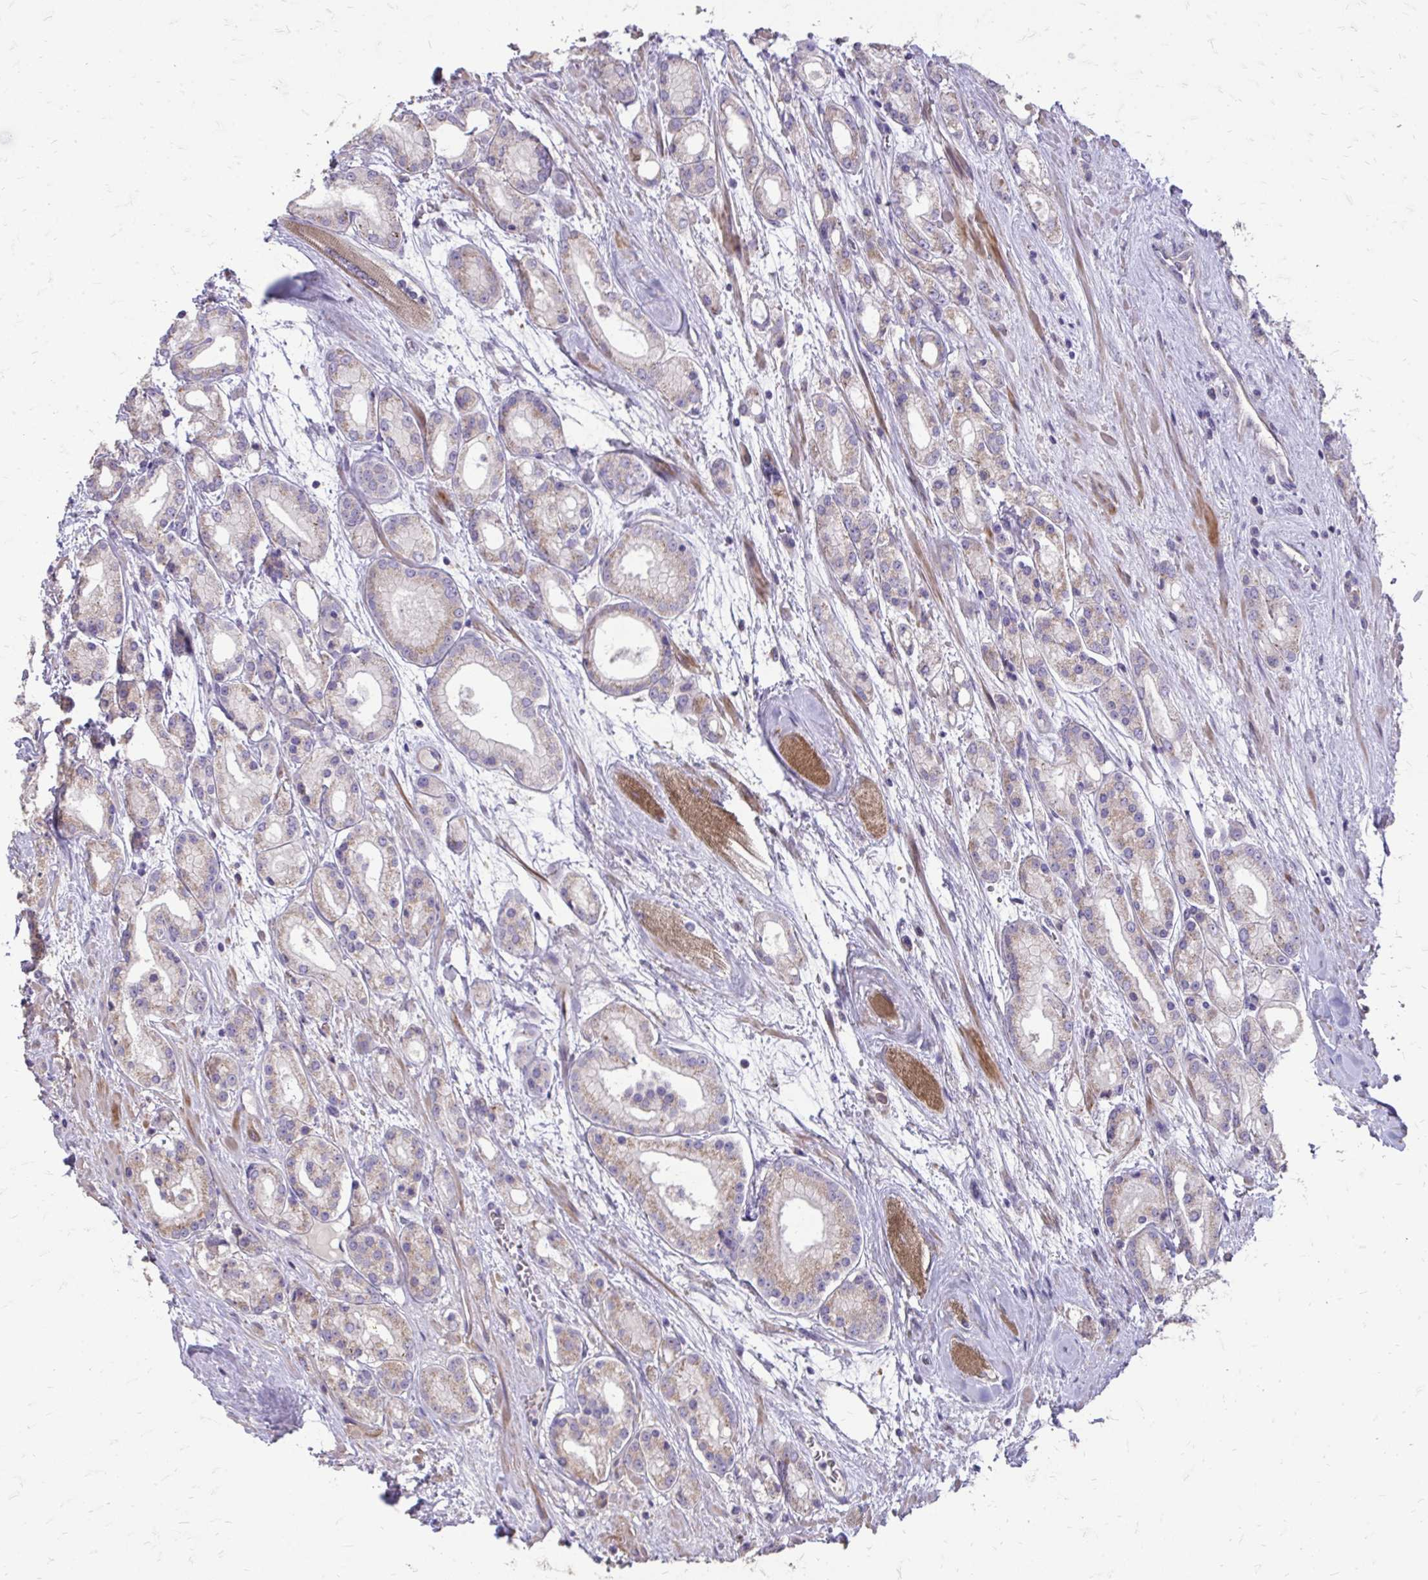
{"staining": {"intensity": "negative", "quantity": "none", "location": "none"}, "tissue": "prostate cancer", "cell_type": "Tumor cells", "image_type": "cancer", "snomed": [{"axis": "morphology", "description": "Adenocarcinoma, High grade"}, {"axis": "topography", "description": "Prostate"}], "caption": "Tumor cells are negative for brown protein staining in prostate high-grade adenocarcinoma. (DAB (3,3'-diaminobenzidine) immunohistochemistry with hematoxylin counter stain).", "gene": "MYORG", "patient": {"sex": "male", "age": 67}}